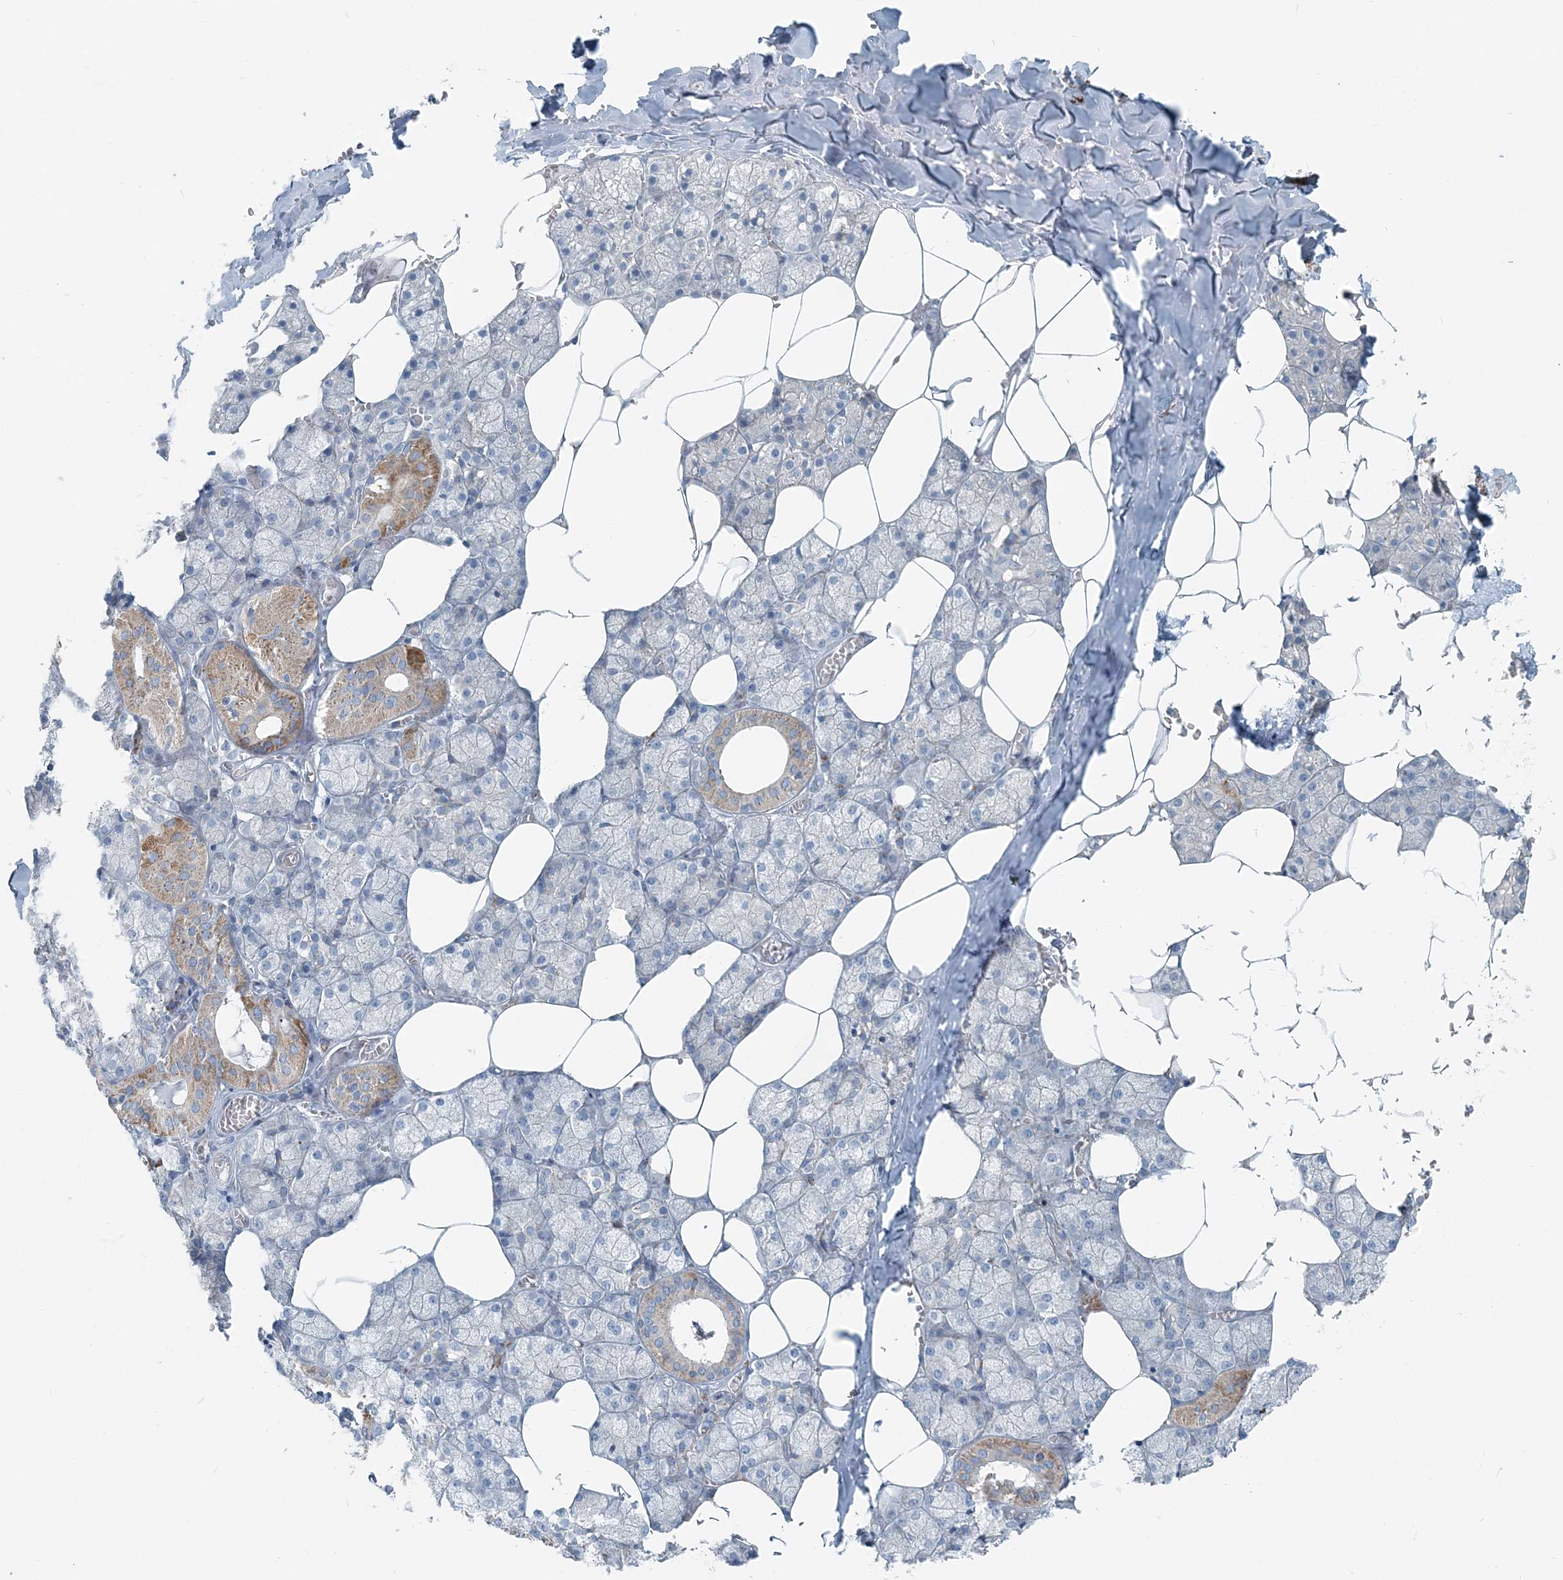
{"staining": {"intensity": "strong", "quantity": "<25%", "location": "cytoplasmic/membranous"}, "tissue": "salivary gland", "cell_type": "Glandular cells", "image_type": "normal", "snomed": [{"axis": "morphology", "description": "Normal tissue, NOS"}, {"axis": "topography", "description": "Salivary gland"}], "caption": "Immunohistochemistry (IHC) image of benign human salivary gland stained for a protein (brown), which demonstrates medium levels of strong cytoplasmic/membranous expression in about <25% of glandular cells.", "gene": "INTU", "patient": {"sex": "male", "age": 62}}